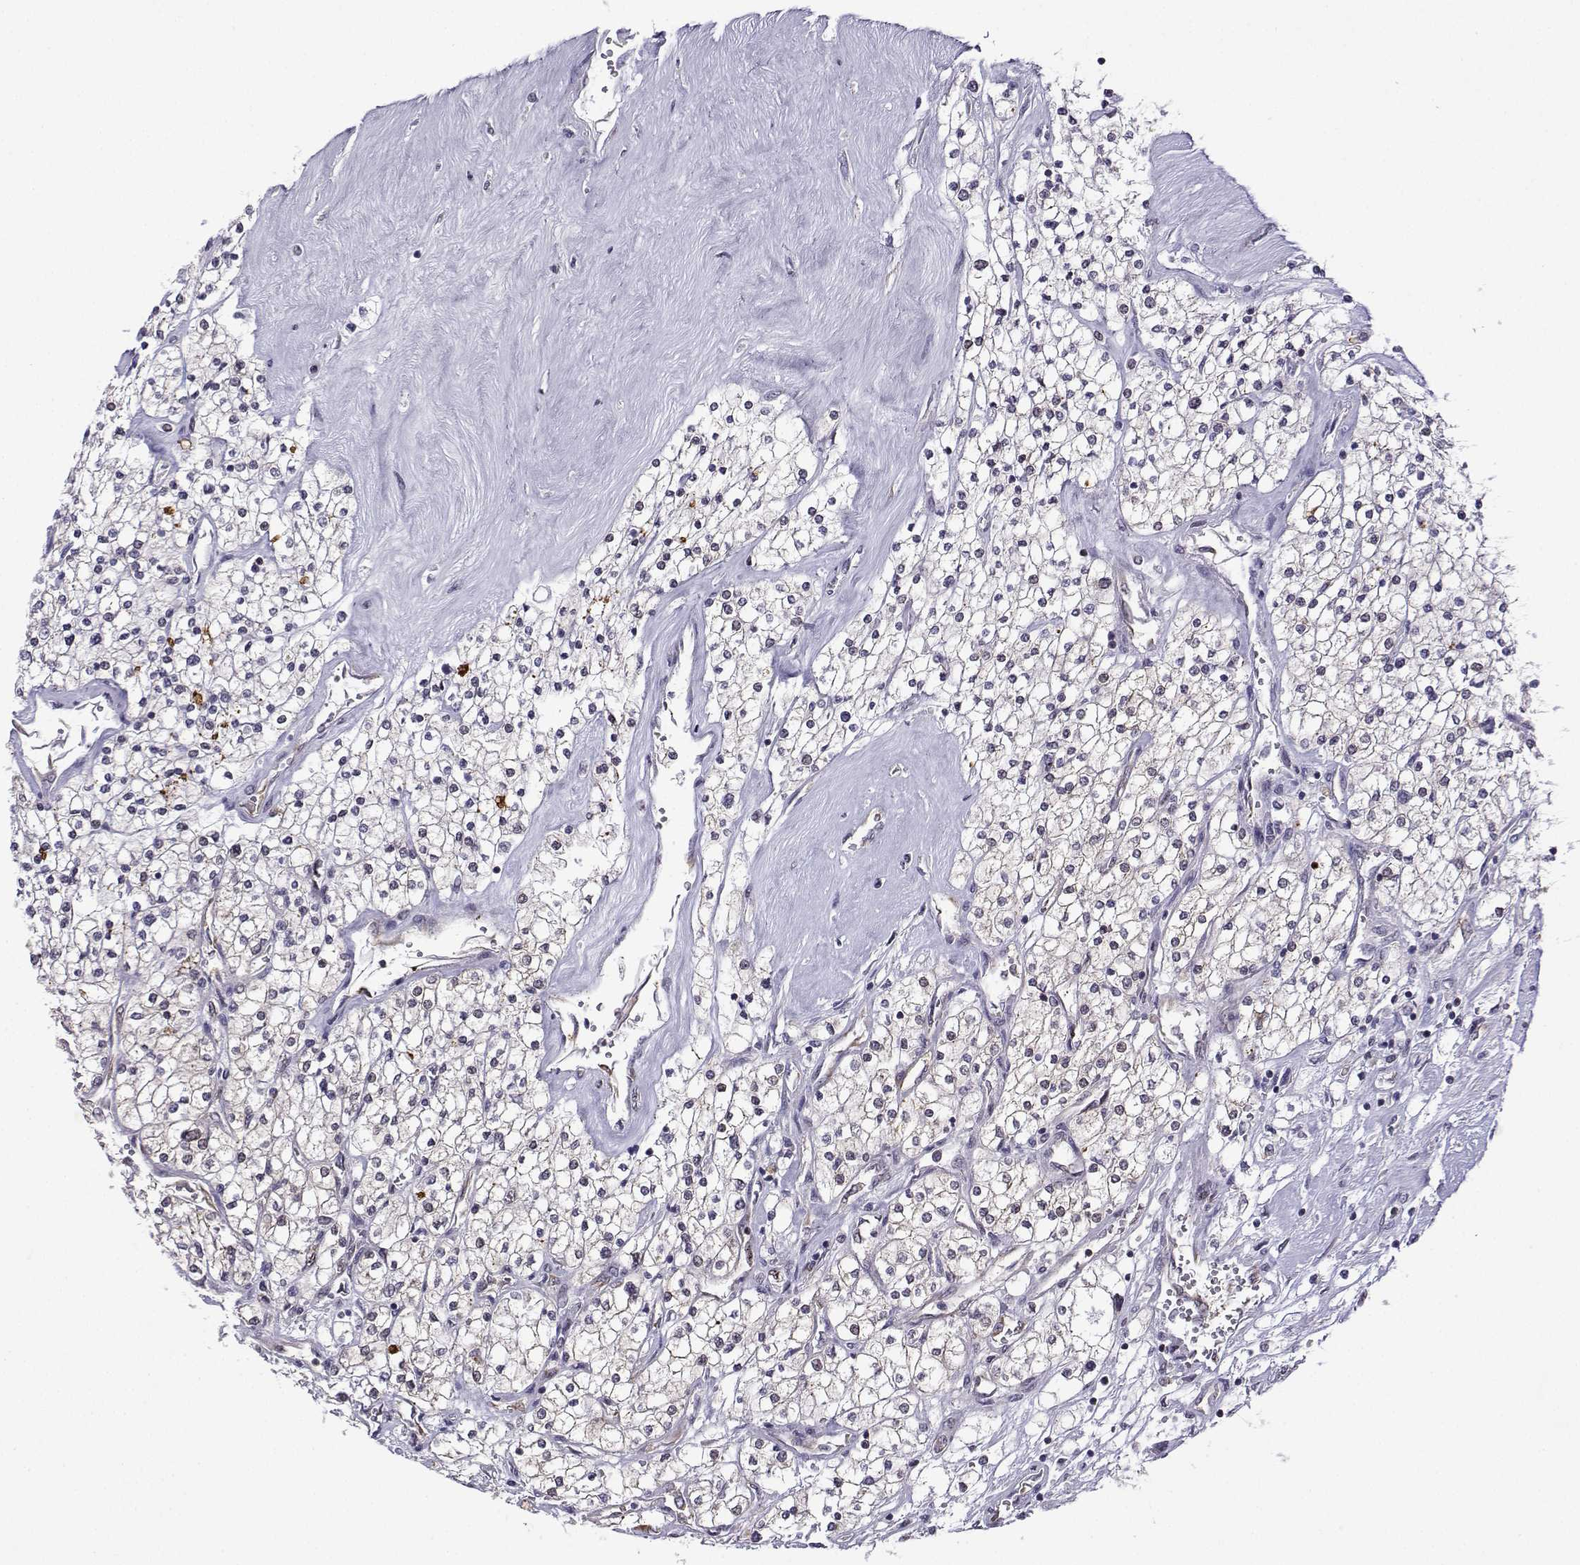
{"staining": {"intensity": "moderate", "quantity": "<25%", "location": "nuclear"}, "tissue": "renal cancer", "cell_type": "Tumor cells", "image_type": "cancer", "snomed": [{"axis": "morphology", "description": "Adenocarcinoma, NOS"}, {"axis": "topography", "description": "Kidney"}], "caption": "This micrograph displays IHC staining of adenocarcinoma (renal), with low moderate nuclear staining in approximately <25% of tumor cells.", "gene": "INCENP", "patient": {"sex": "male", "age": 80}}